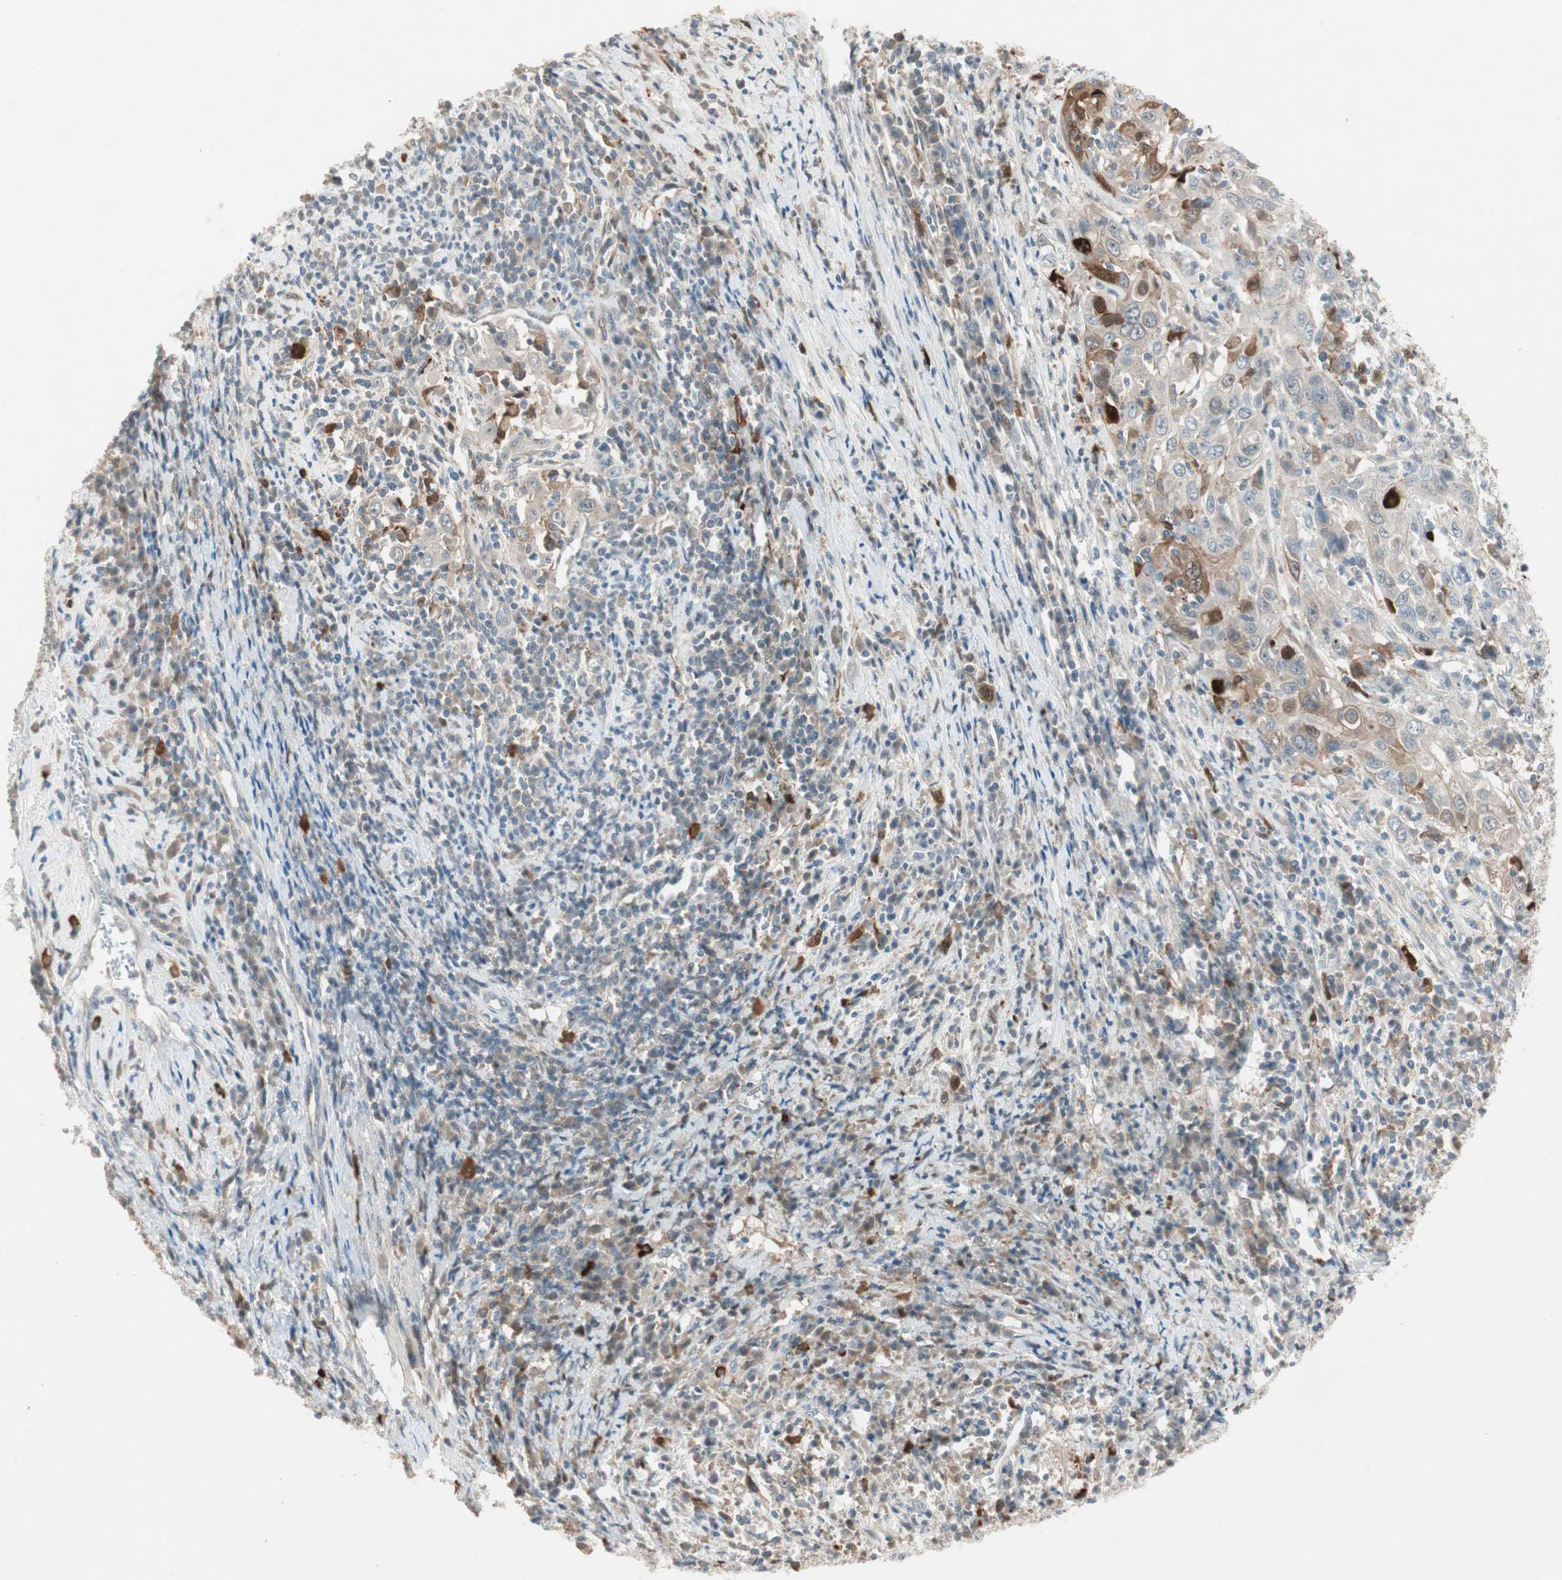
{"staining": {"intensity": "weak", "quantity": ">75%", "location": "cytoplasmic/membranous"}, "tissue": "cervical cancer", "cell_type": "Tumor cells", "image_type": "cancer", "snomed": [{"axis": "morphology", "description": "Squamous cell carcinoma, NOS"}, {"axis": "topography", "description": "Cervix"}], "caption": "A brown stain shows weak cytoplasmic/membranous staining of a protein in cervical cancer (squamous cell carcinoma) tumor cells.", "gene": "RTL6", "patient": {"sex": "female", "age": 46}}